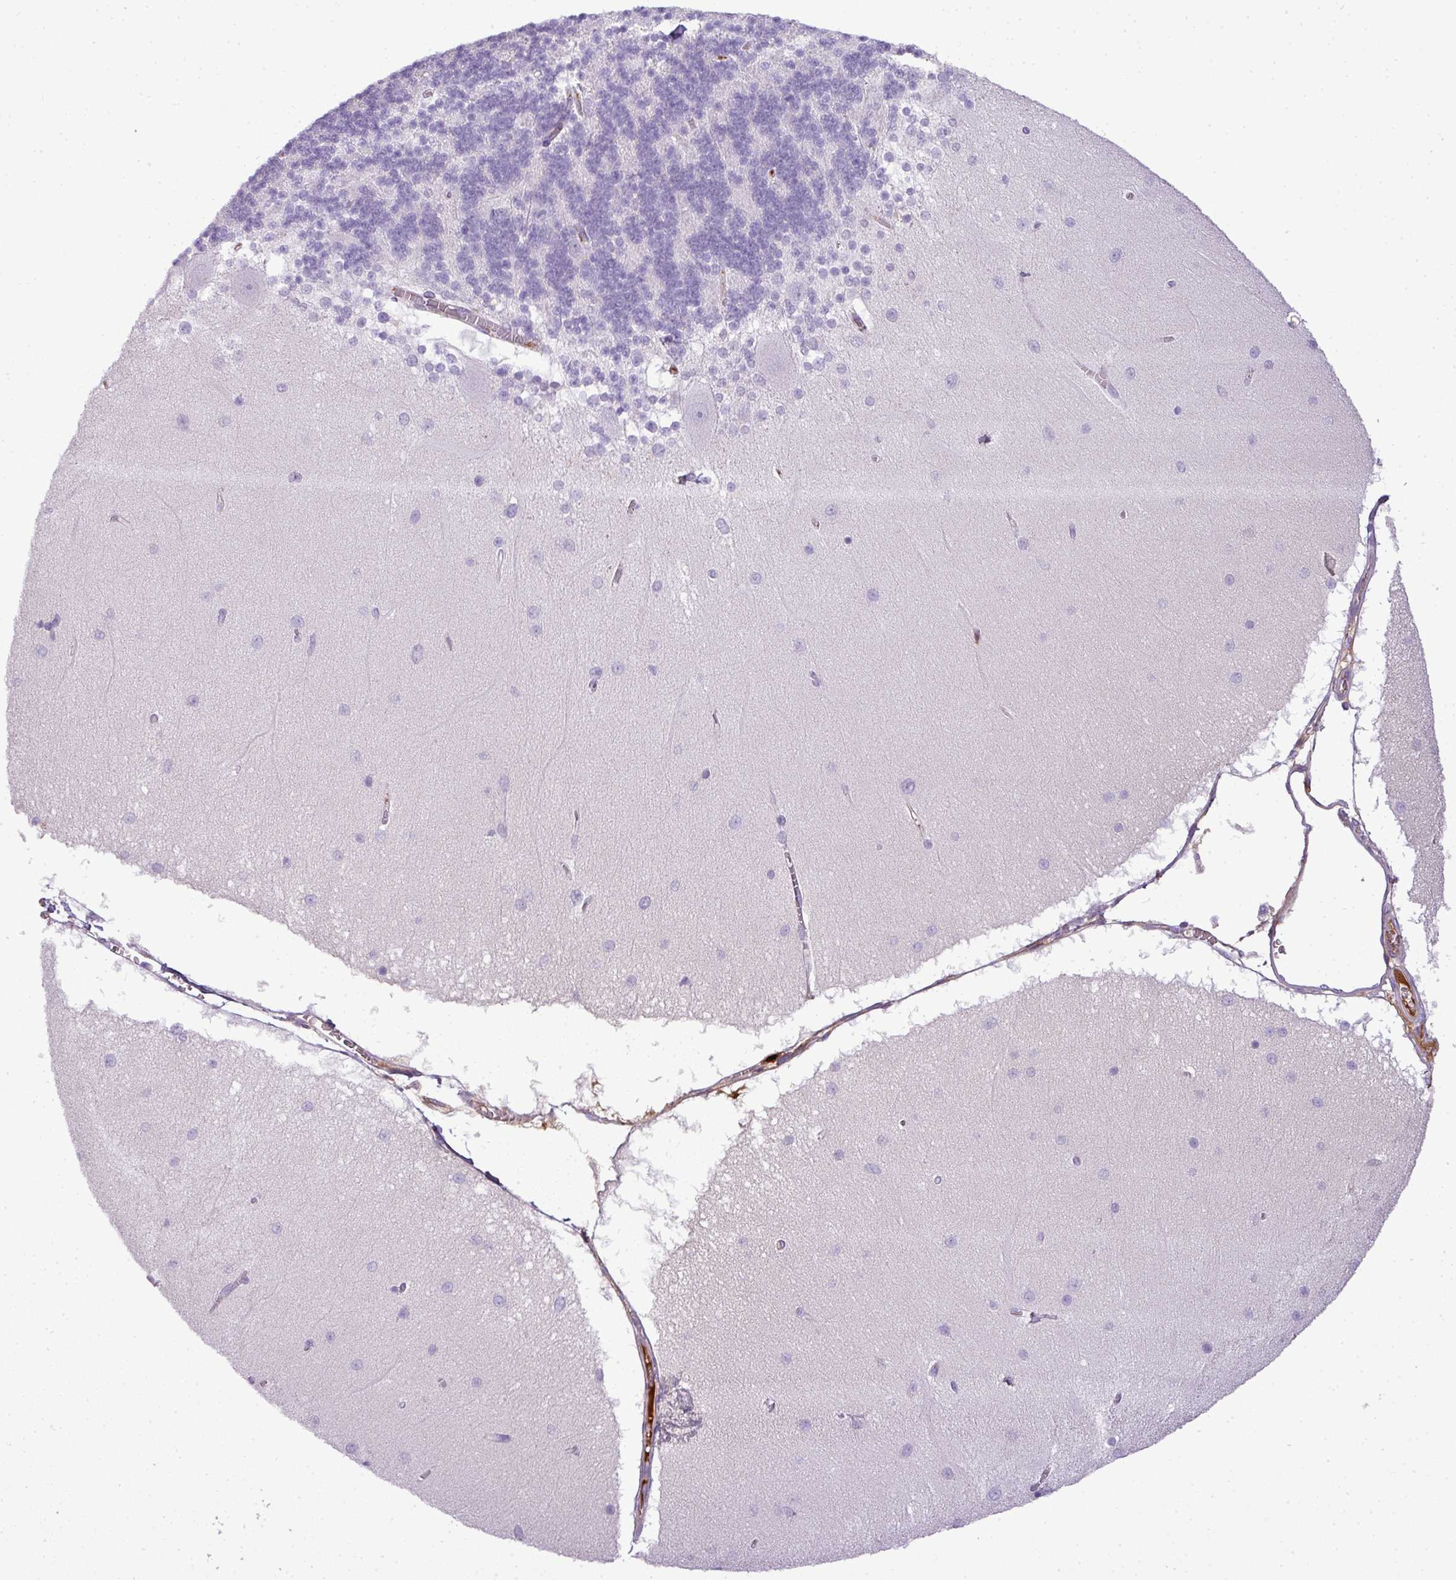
{"staining": {"intensity": "negative", "quantity": "none", "location": "none"}, "tissue": "cerebellum", "cell_type": "Cells in granular layer", "image_type": "normal", "snomed": [{"axis": "morphology", "description": "Normal tissue, NOS"}, {"axis": "topography", "description": "Cerebellum"}], "caption": "IHC of unremarkable human cerebellum displays no expression in cells in granular layer.", "gene": "C4A", "patient": {"sex": "female", "age": 54}}